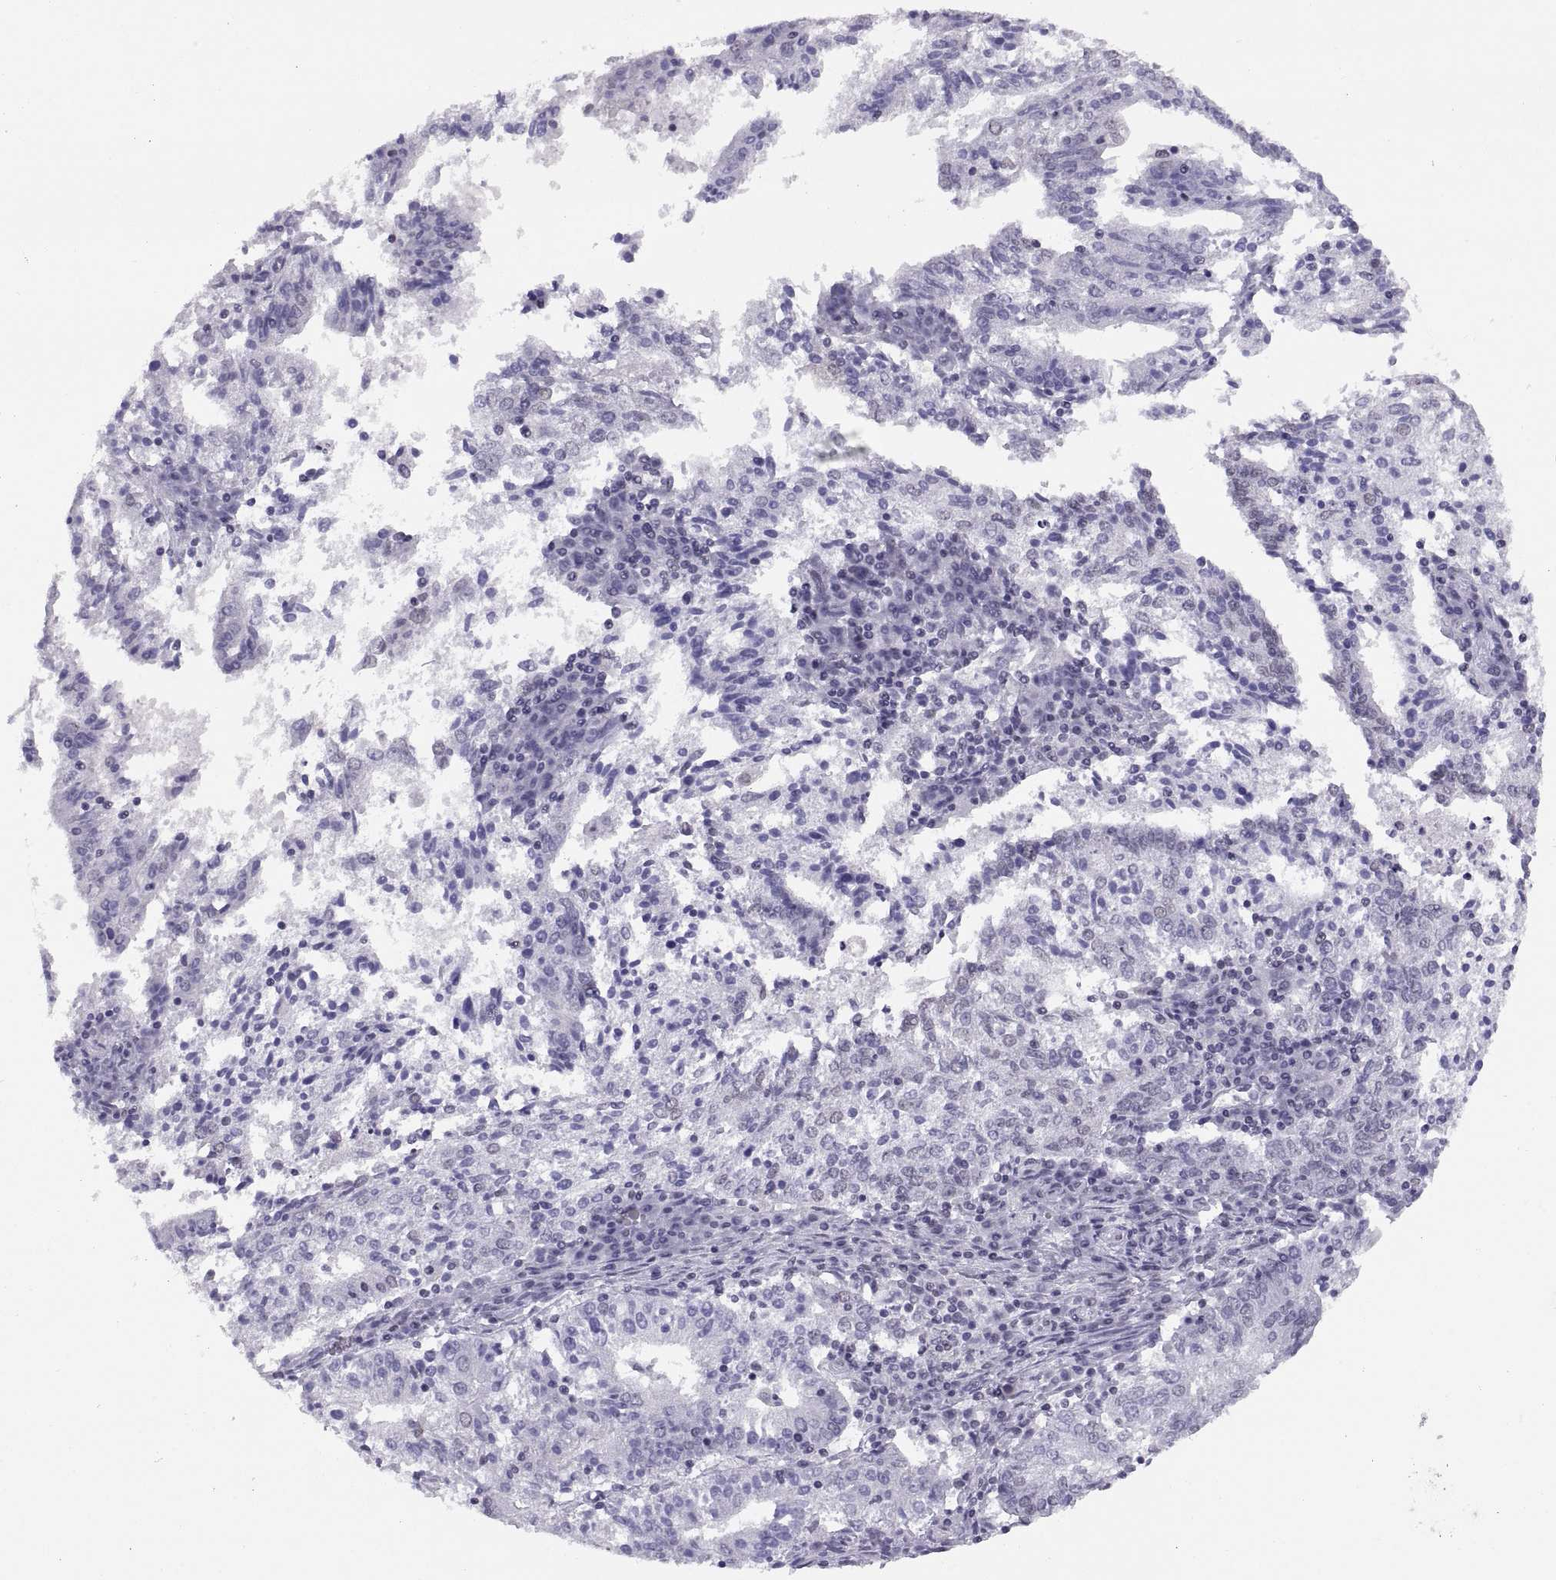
{"staining": {"intensity": "negative", "quantity": "none", "location": "none"}, "tissue": "endometrial cancer", "cell_type": "Tumor cells", "image_type": "cancer", "snomed": [{"axis": "morphology", "description": "Adenocarcinoma, NOS"}, {"axis": "topography", "description": "Endometrium"}], "caption": "A photomicrograph of endometrial cancer stained for a protein reveals no brown staining in tumor cells.", "gene": "CARTPT", "patient": {"sex": "female", "age": 82}}